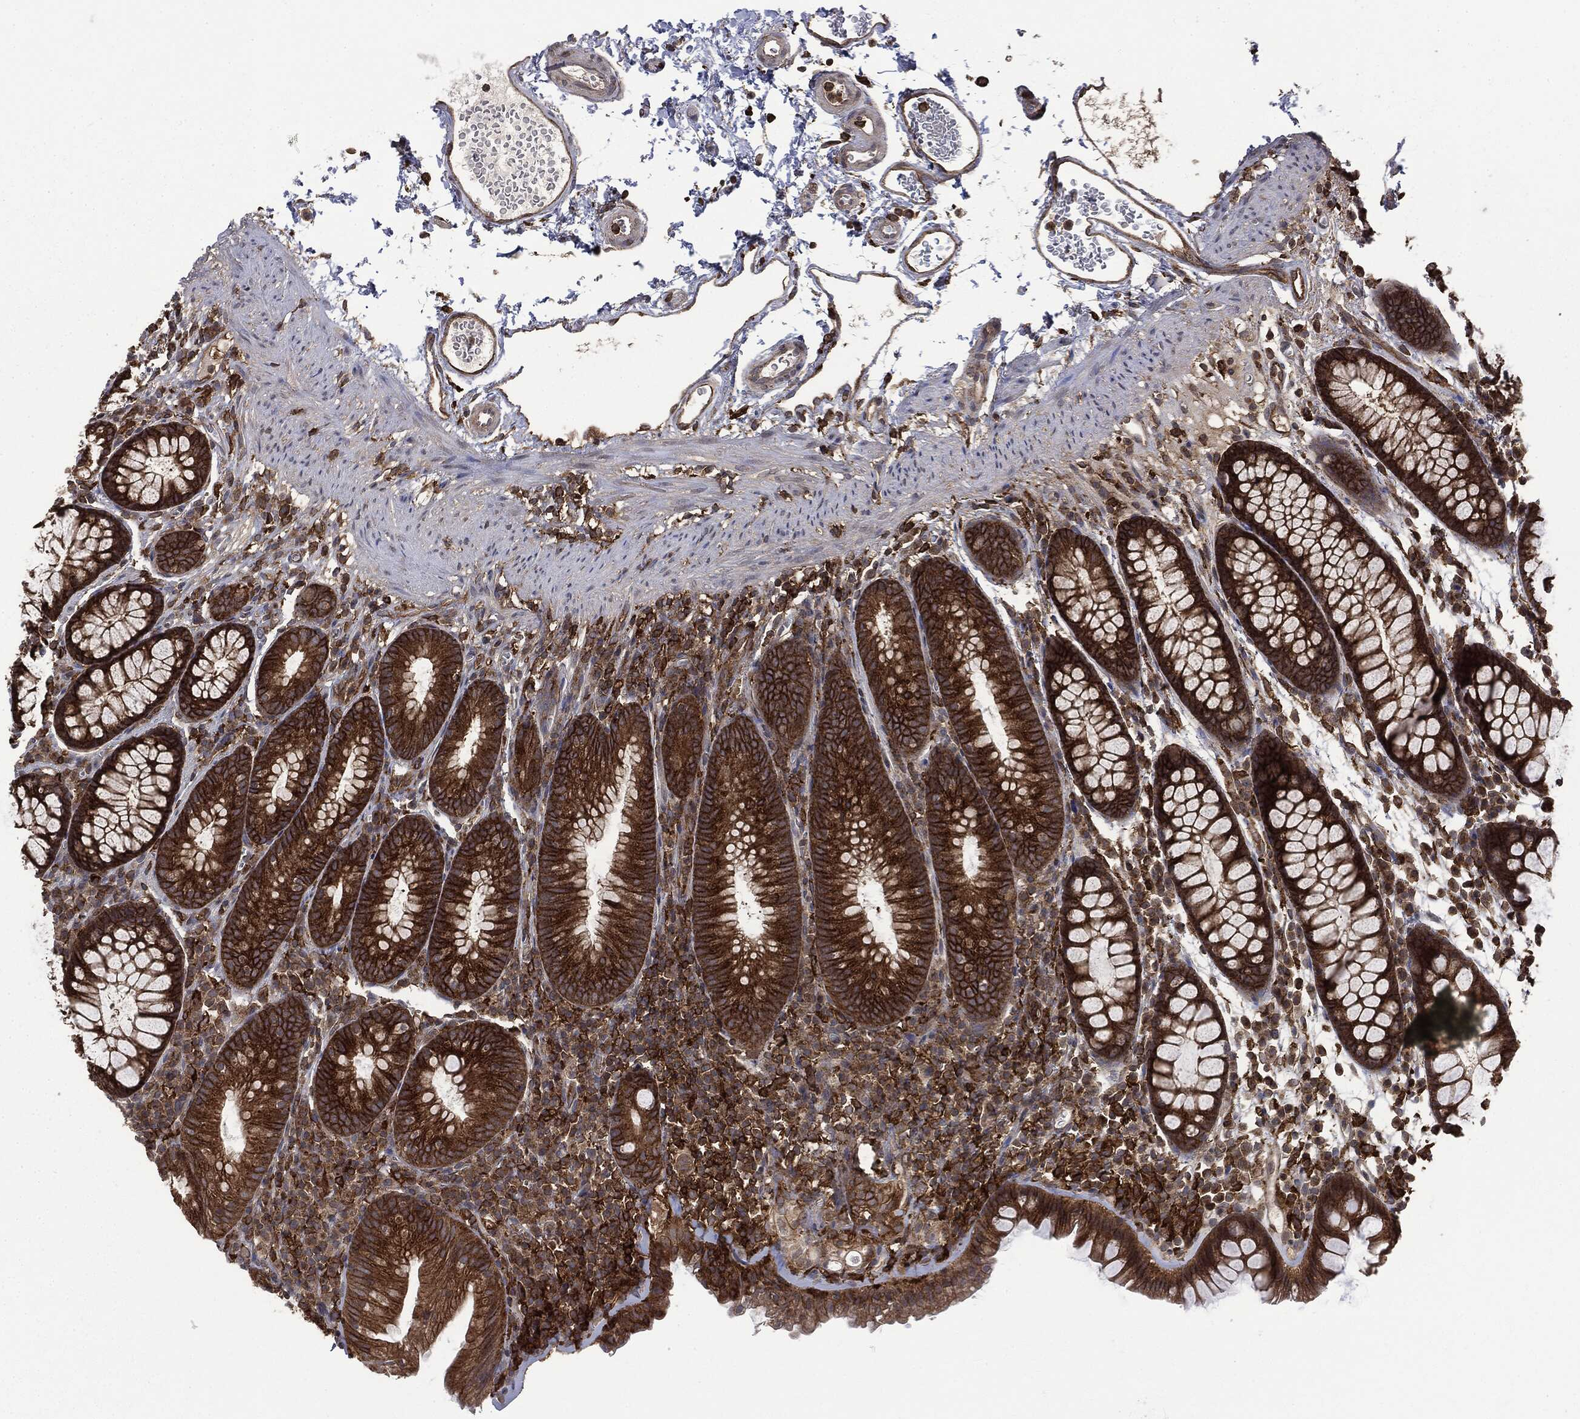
{"staining": {"intensity": "moderate", "quantity": "<25%", "location": "cytoplasmic/membranous"}, "tissue": "colon", "cell_type": "Endothelial cells", "image_type": "normal", "snomed": [{"axis": "morphology", "description": "Normal tissue, NOS"}, {"axis": "topography", "description": "Colon"}], "caption": "Immunohistochemical staining of unremarkable colon displays low levels of moderate cytoplasmic/membranous positivity in approximately <25% of endothelial cells.", "gene": "SNX5", "patient": {"sex": "male", "age": 76}}